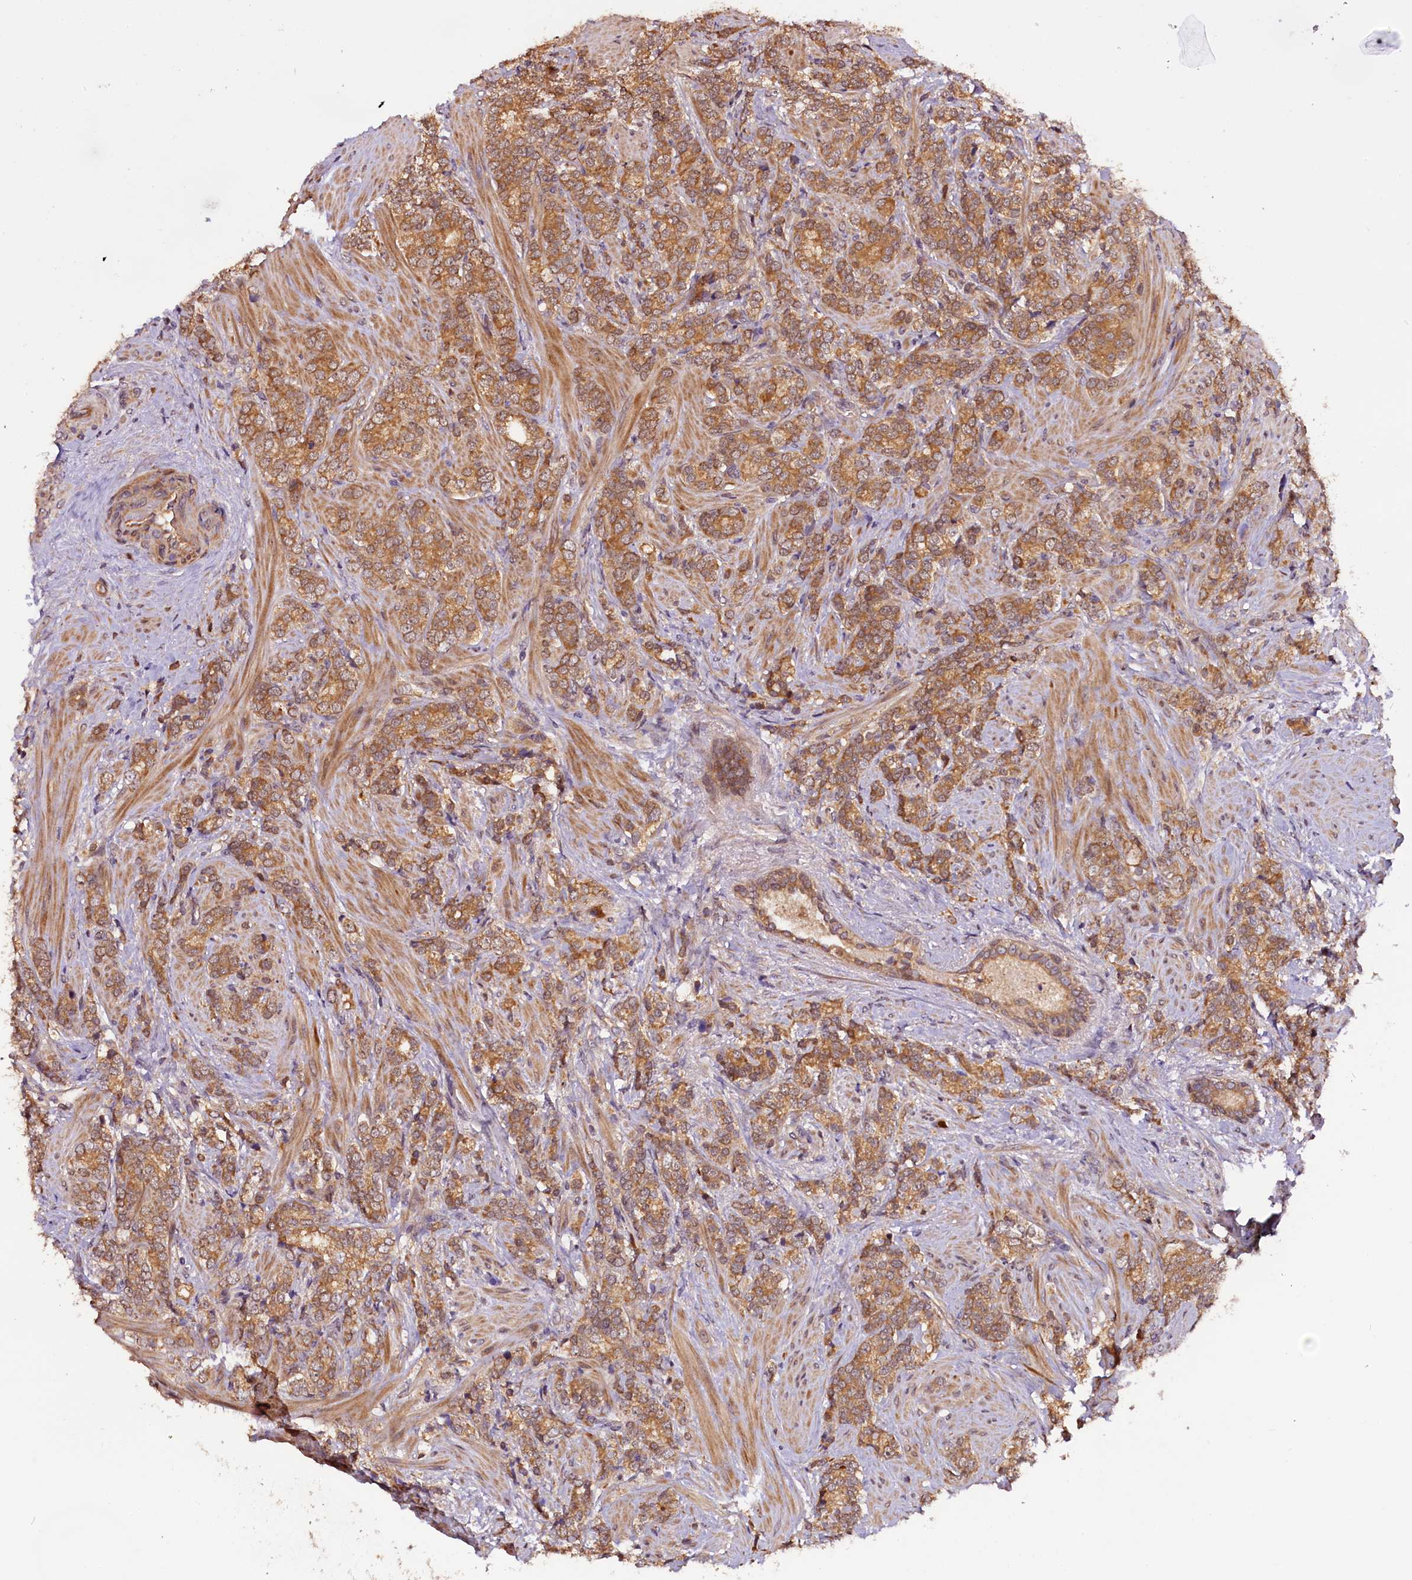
{"staining": {"intensity": "moderate", "quantity": ">75%", "location": "cytoplasmic/membranous"}, "tissue": "prostate cancer", "cell_type": "Tumor cells", "image_type": "cancer", "snomed": [{"axis": "morphology", "description": "Adenocarcinoma, High grade"}, {"axis": "topography", "description": "Prostate"}], "caption": "A brown stain labels moderate cytoplasmic/membranous positivity of a protein in human prostate cancer (adenocarcinoma (high-grade)) tumor cells.", "gene": "RPUSD2", "patient": {"sex": "male", "age": 64}}